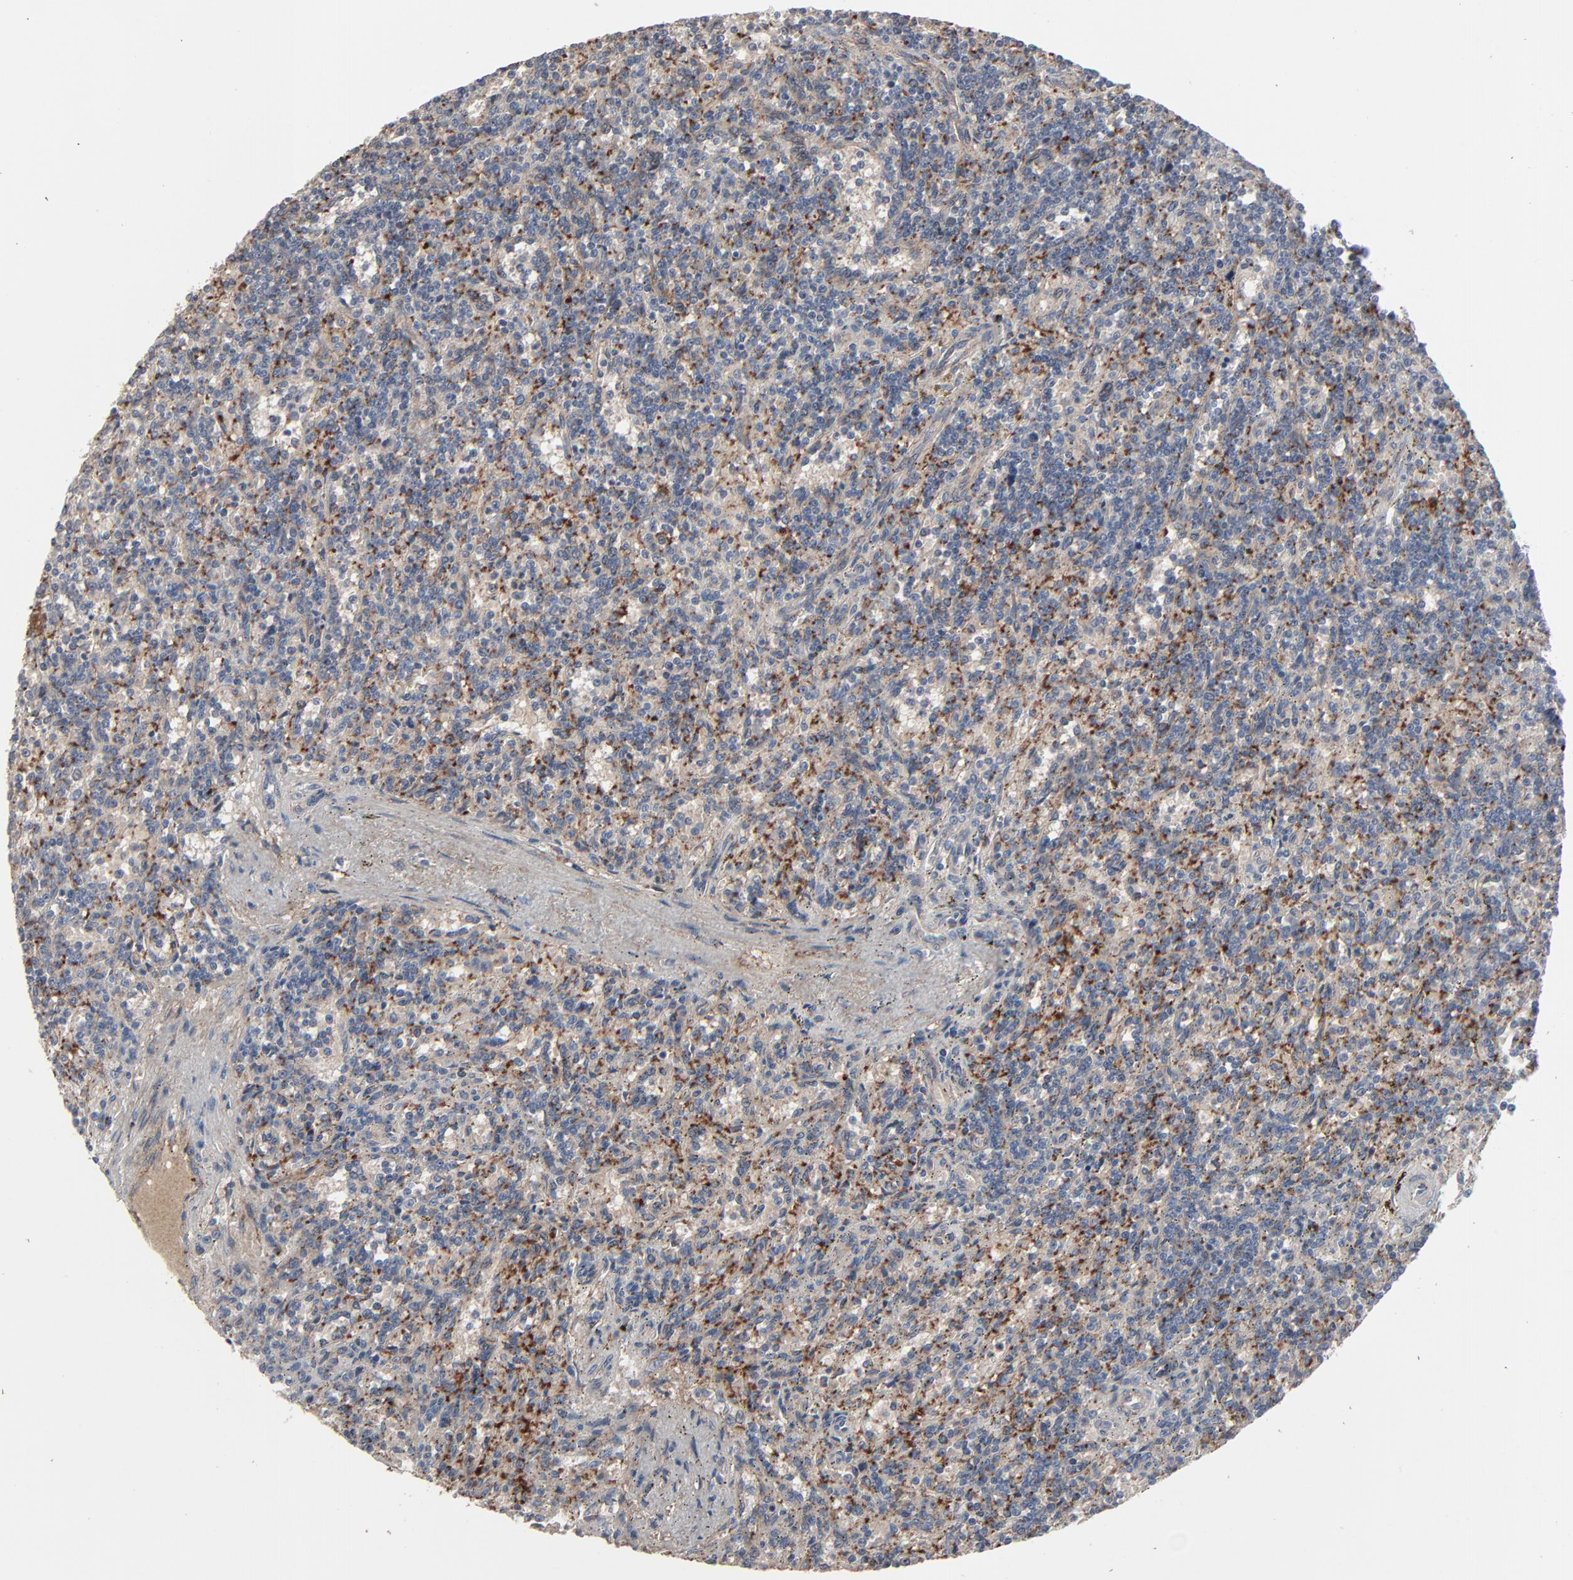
{"staining": {"intensity": "negative", "quantity": "none", "location": "none"}, "tissue": "lymphoma", "cell_type": "Tumor cells", "image_type": "cancer", "snomed": [{"axis": "morphology", "description": "Malignant lymphoma, non-Hodgkin's type, Low grade"}, {"axis": "topography", "description": "Spleen"}], "caption": "Lymphoma was stained to show a protein in brown. There is no significant staining in tumor cells. (Brightfield microscopy of DAB IHC at high magnification).", "gene": "JAM3", "patient": {"sex": "male", "age": 73}}